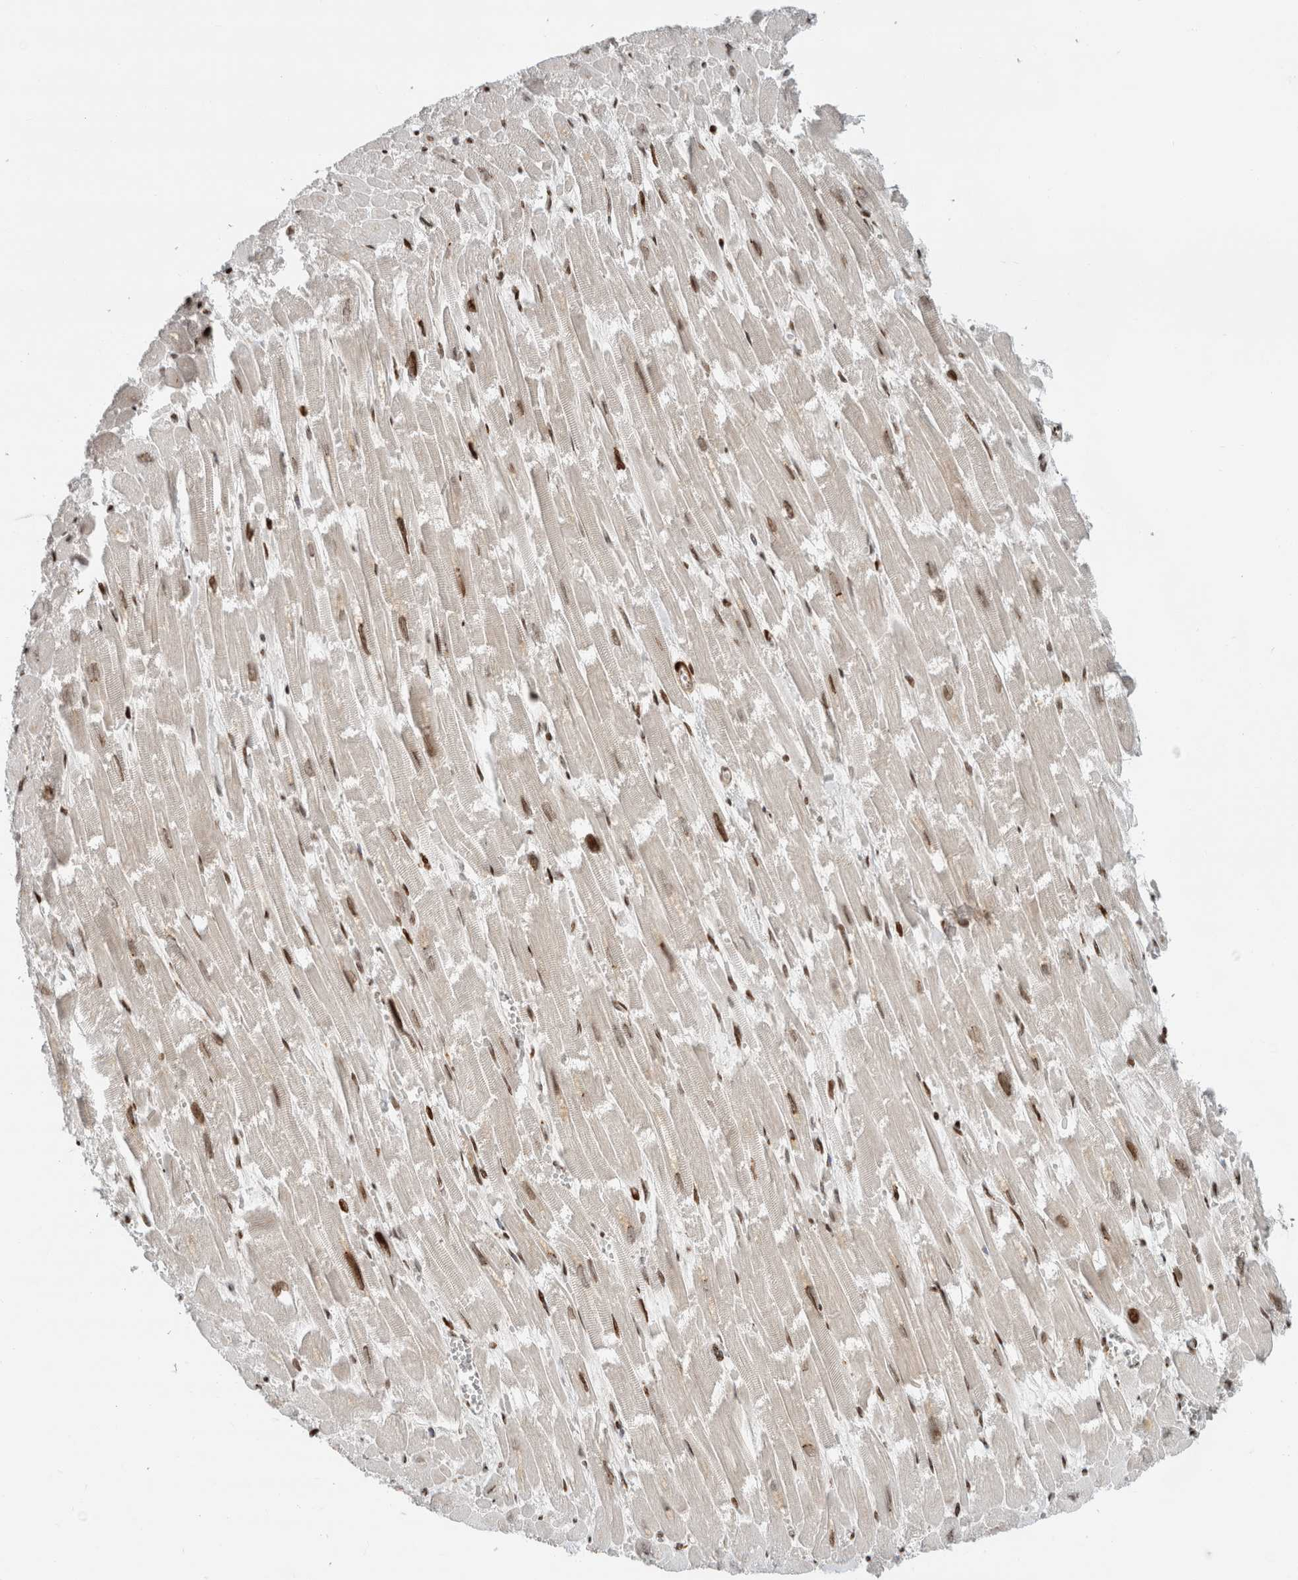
{"staining": {"intensity": "moderate", "quantity": "25%-75%", "location": "nuclear"}, "tissue": "heart muscle", "cell_type": "Cardiomyocytes", "image_type": "normal", "snomed": [{"axis": "morphology", "description": "Normal tissue, NOS"}, {"axis": "topography", "description": "Heart"}], "caption": "The image reveals immunohistochemical staining of unremarkable heart muscle. There is moderate nuclear staining is present in about 25%-75% of cardiomyocytes. Immunohistochemistry stains the protein in brown and the nuclei are stained blue.", "gene": "GINS4", "patient": {"sex": "male", "age": 54}}